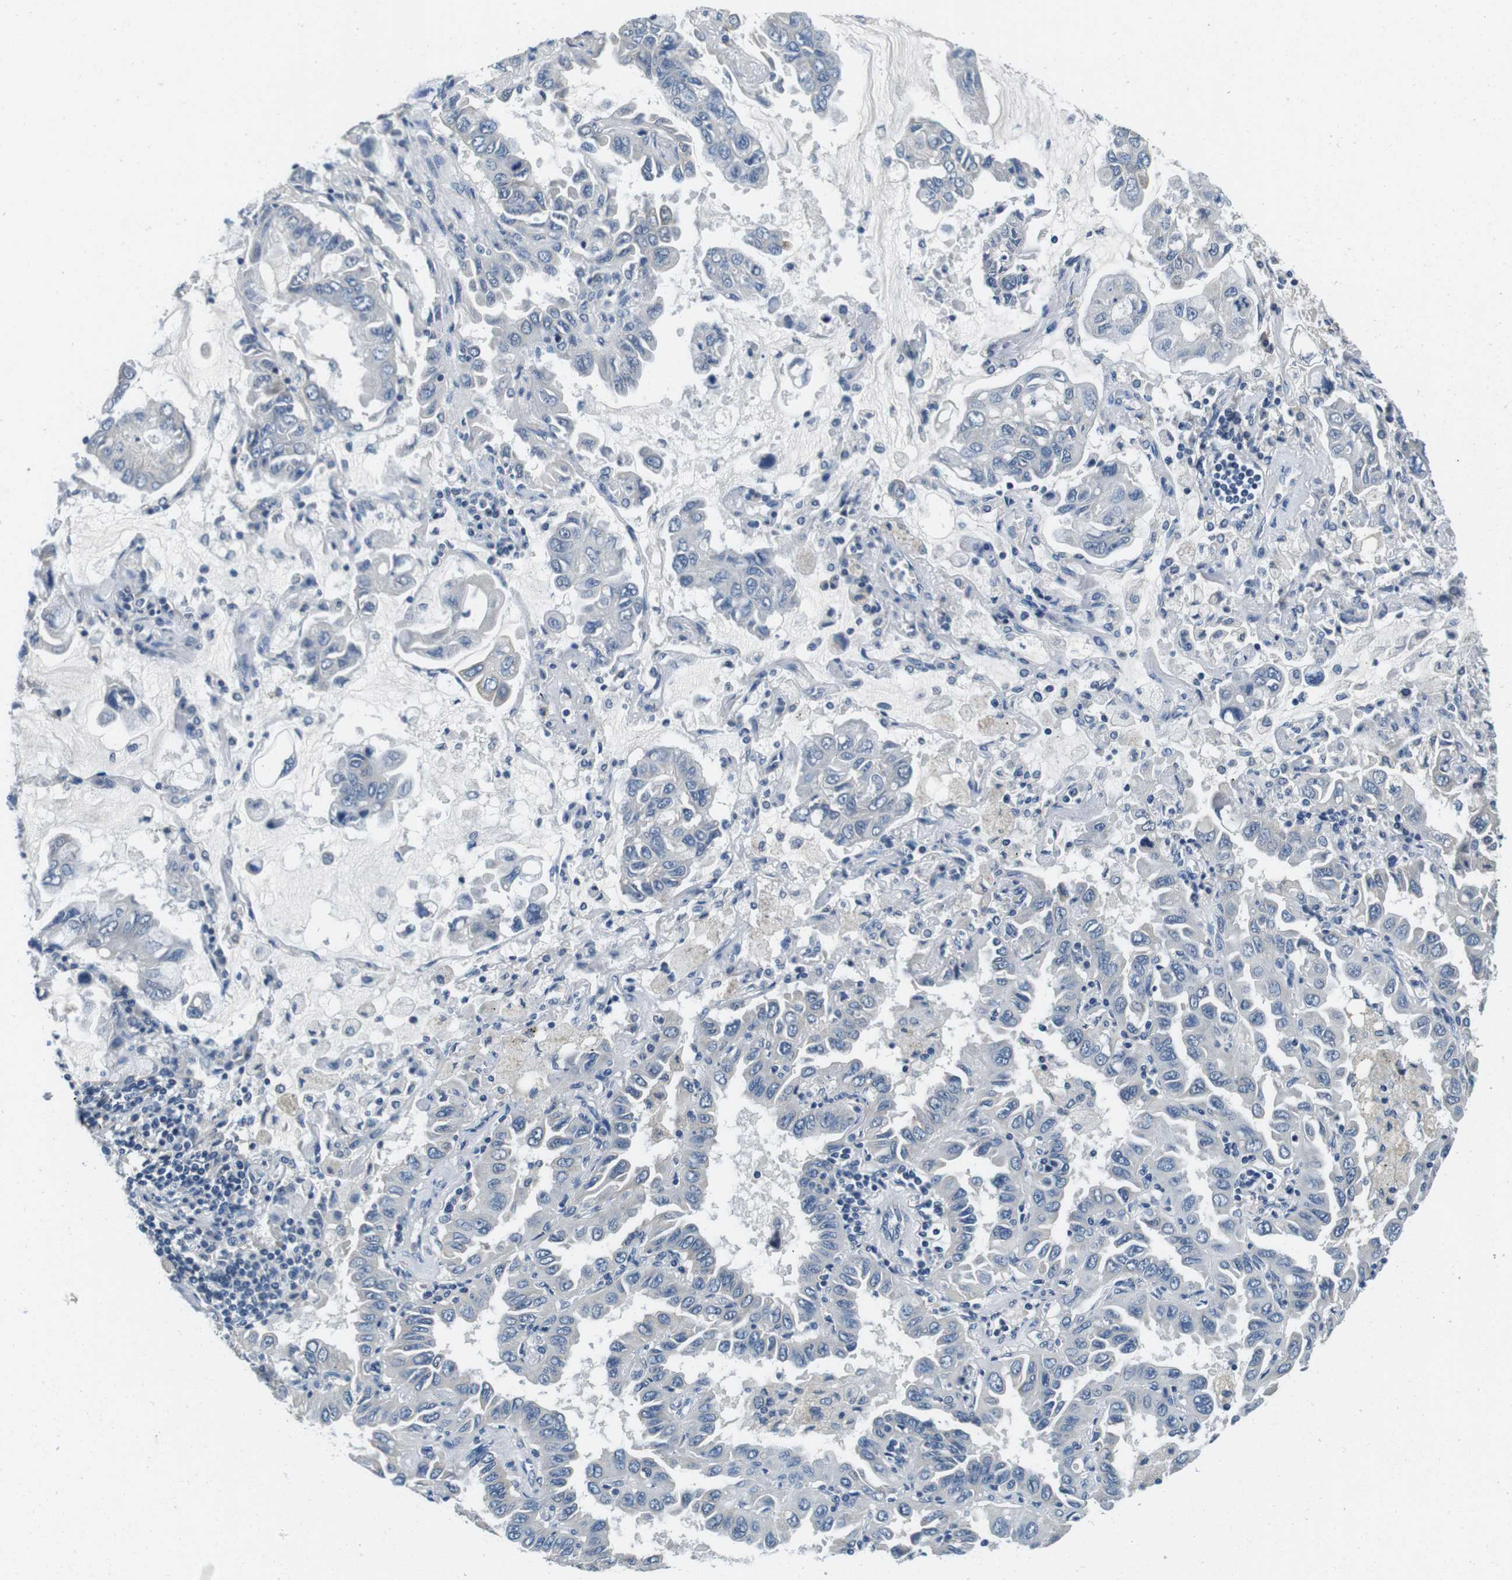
{"staining": {"intensity": "negative", "quantity": "none", "location": "none"}, "tissue": "lung cancer", "cell_type": "Tumor cells", "image_type": "cancer", "snomed": [{"axis": "morphology", "description": "Adenocarcinoma, NOS"}, {"axis": "topography", "description": "Lung"}], "caption": "Protein analysis of lung cancer displays no significant staining in tumor cells. (DAB (3,3'-diaminobenzidine) immunohistochemistry (IHC), high magnification).", "gene": "DTNA", "patient": {"sex": "male", "age": 64}}